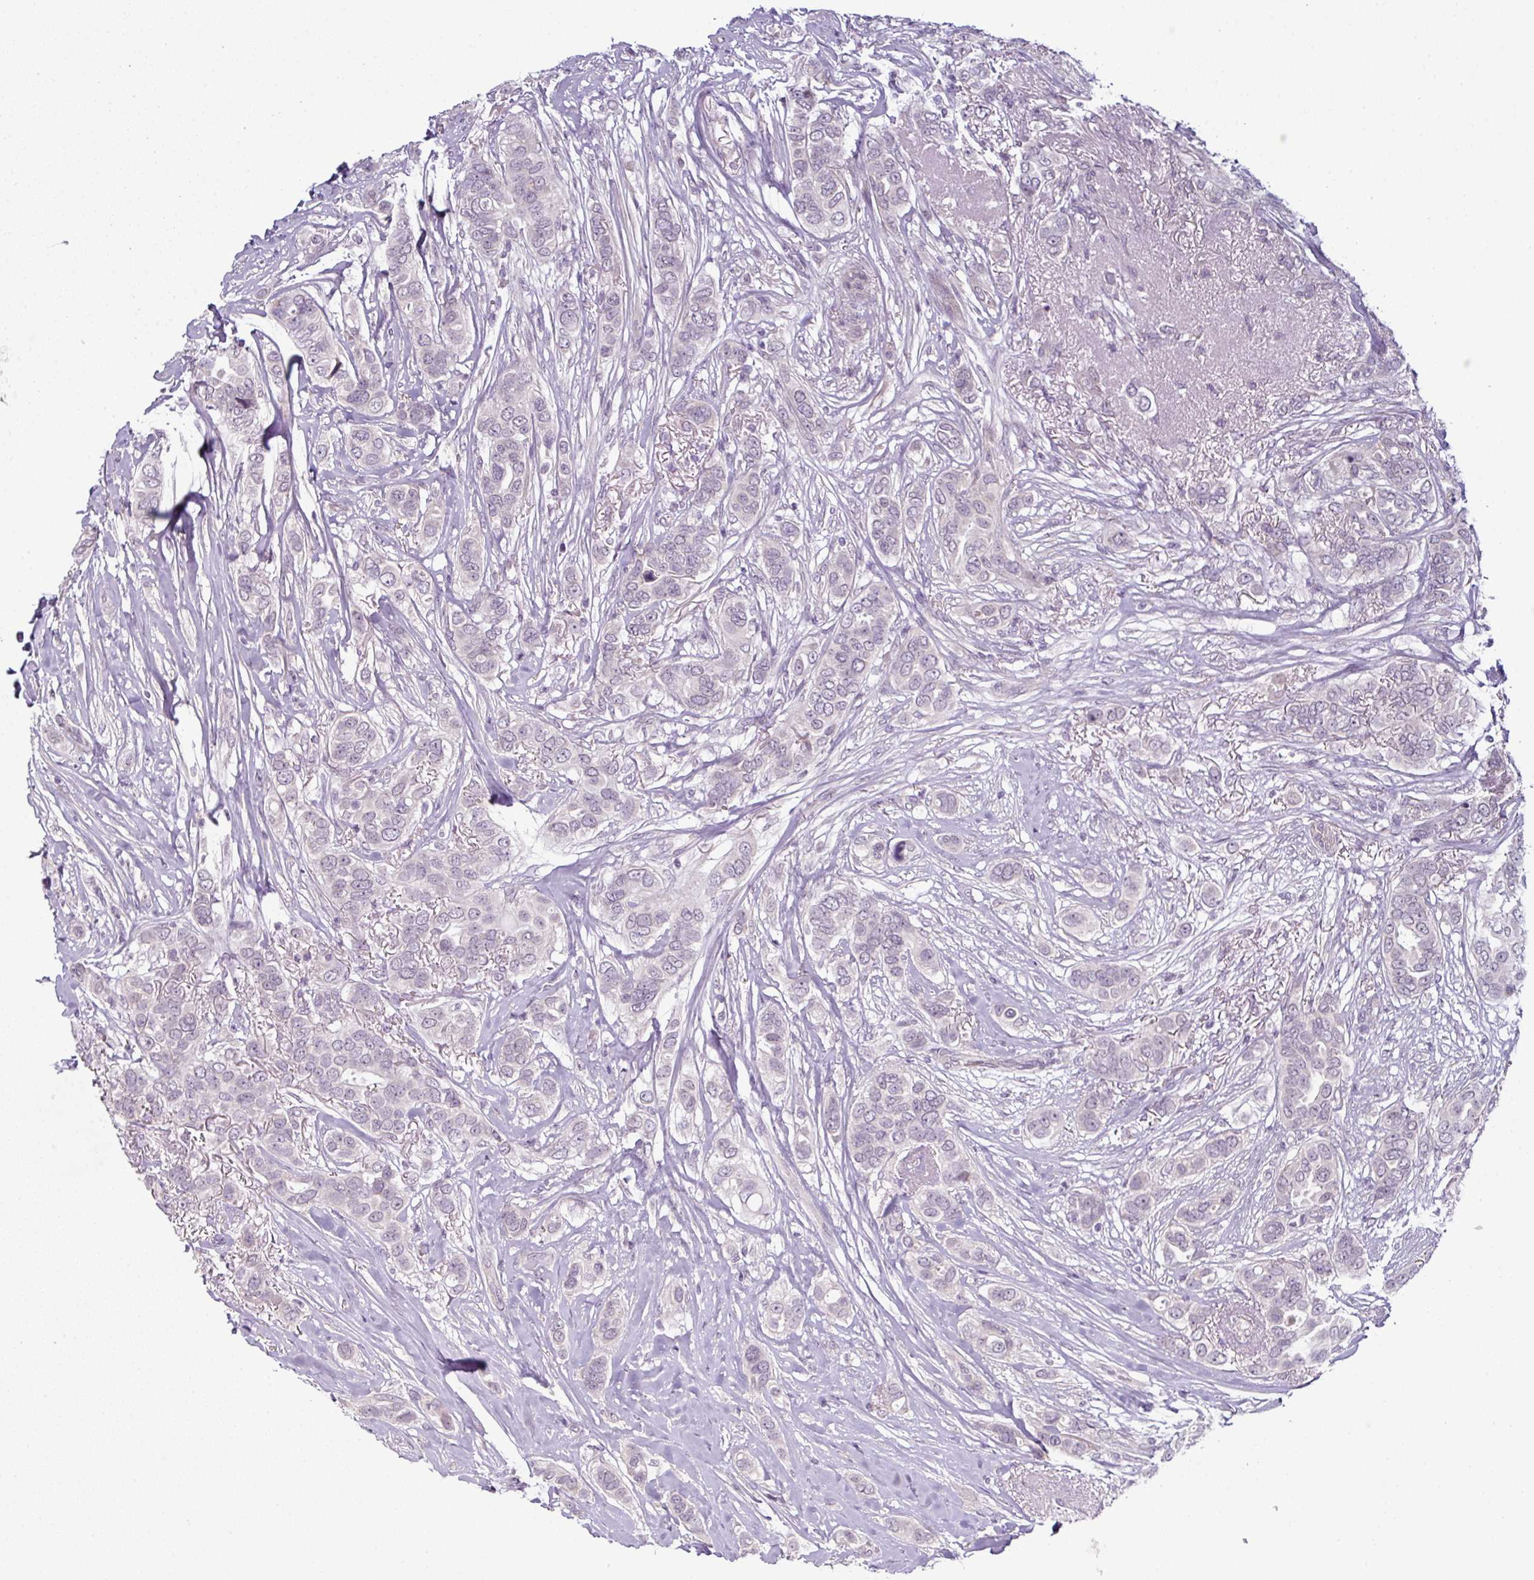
{"staining": {"intensity": "negative", "quantity": "none", "location": "none"}, "tissue": "breast cancer", "cell_type": "Tumor cells", "image_type": "cancer", "snomed": [{"axis": "morphology", "description": "Lobular carcinoma"}, {"axis": "topography", "description": "Breast"}], "caption": "Breast lobular carcinoma stained for a protein using immunohistochemistry shows no positivity tumor cells.", "gene": "OR52D1", "patient": {"sex": "female", "age": 51}}